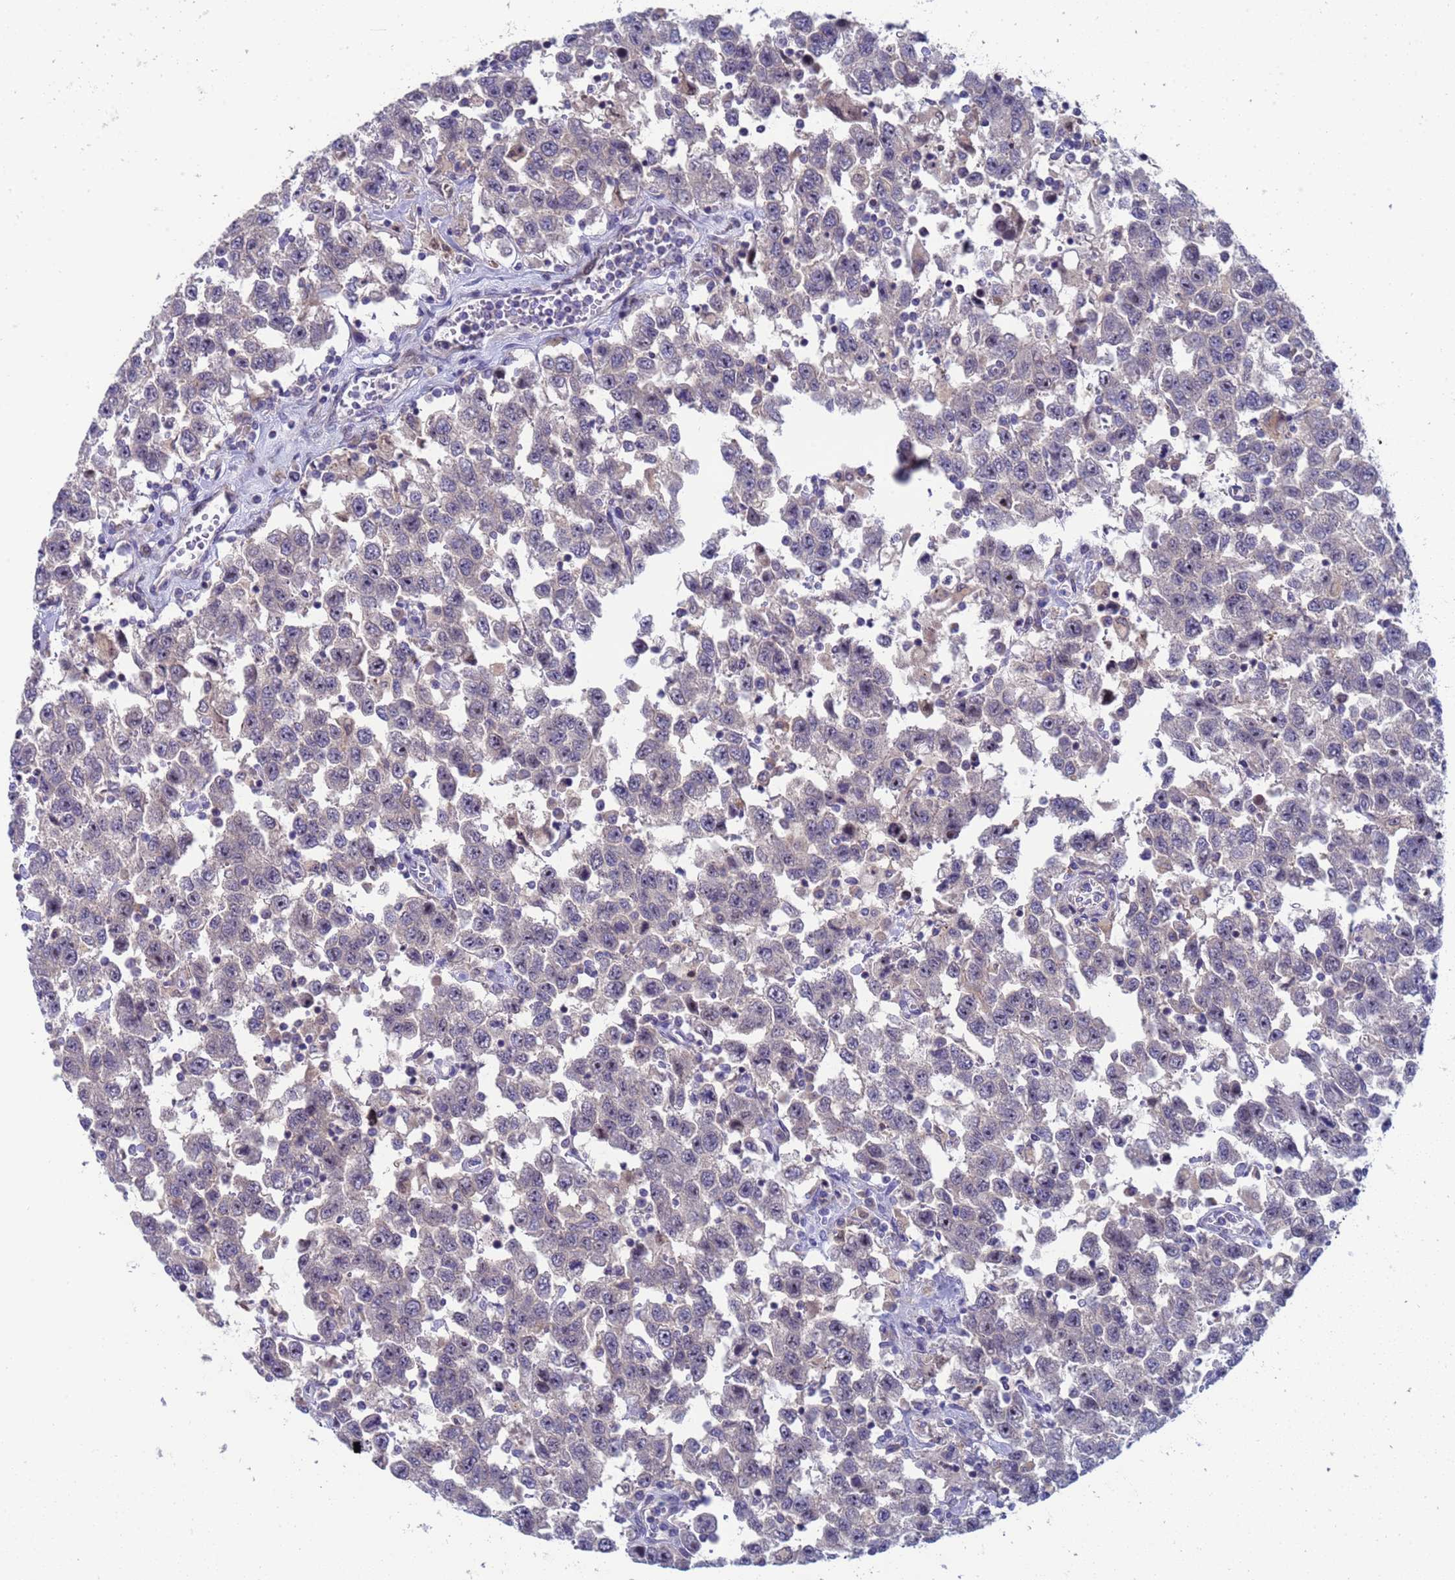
{"staining": {"intensity": "negative", "quantity": "none", "location": "none"}, "tissue": "testis cancer", "cell_type": "Tumor cells", "image_type": "cancer", "snomed": [{"axis": "morphology", "description": "Seminoma, NOS"}, {"axis": "topography", "description": "Testis"}], "caption": "Immunohistochemical staining of testis cancer (seminoma) displays no significant positivity in tumor cells.", "gene": "ENOSF1", "patient": {"sex": "male", "age": 41}}